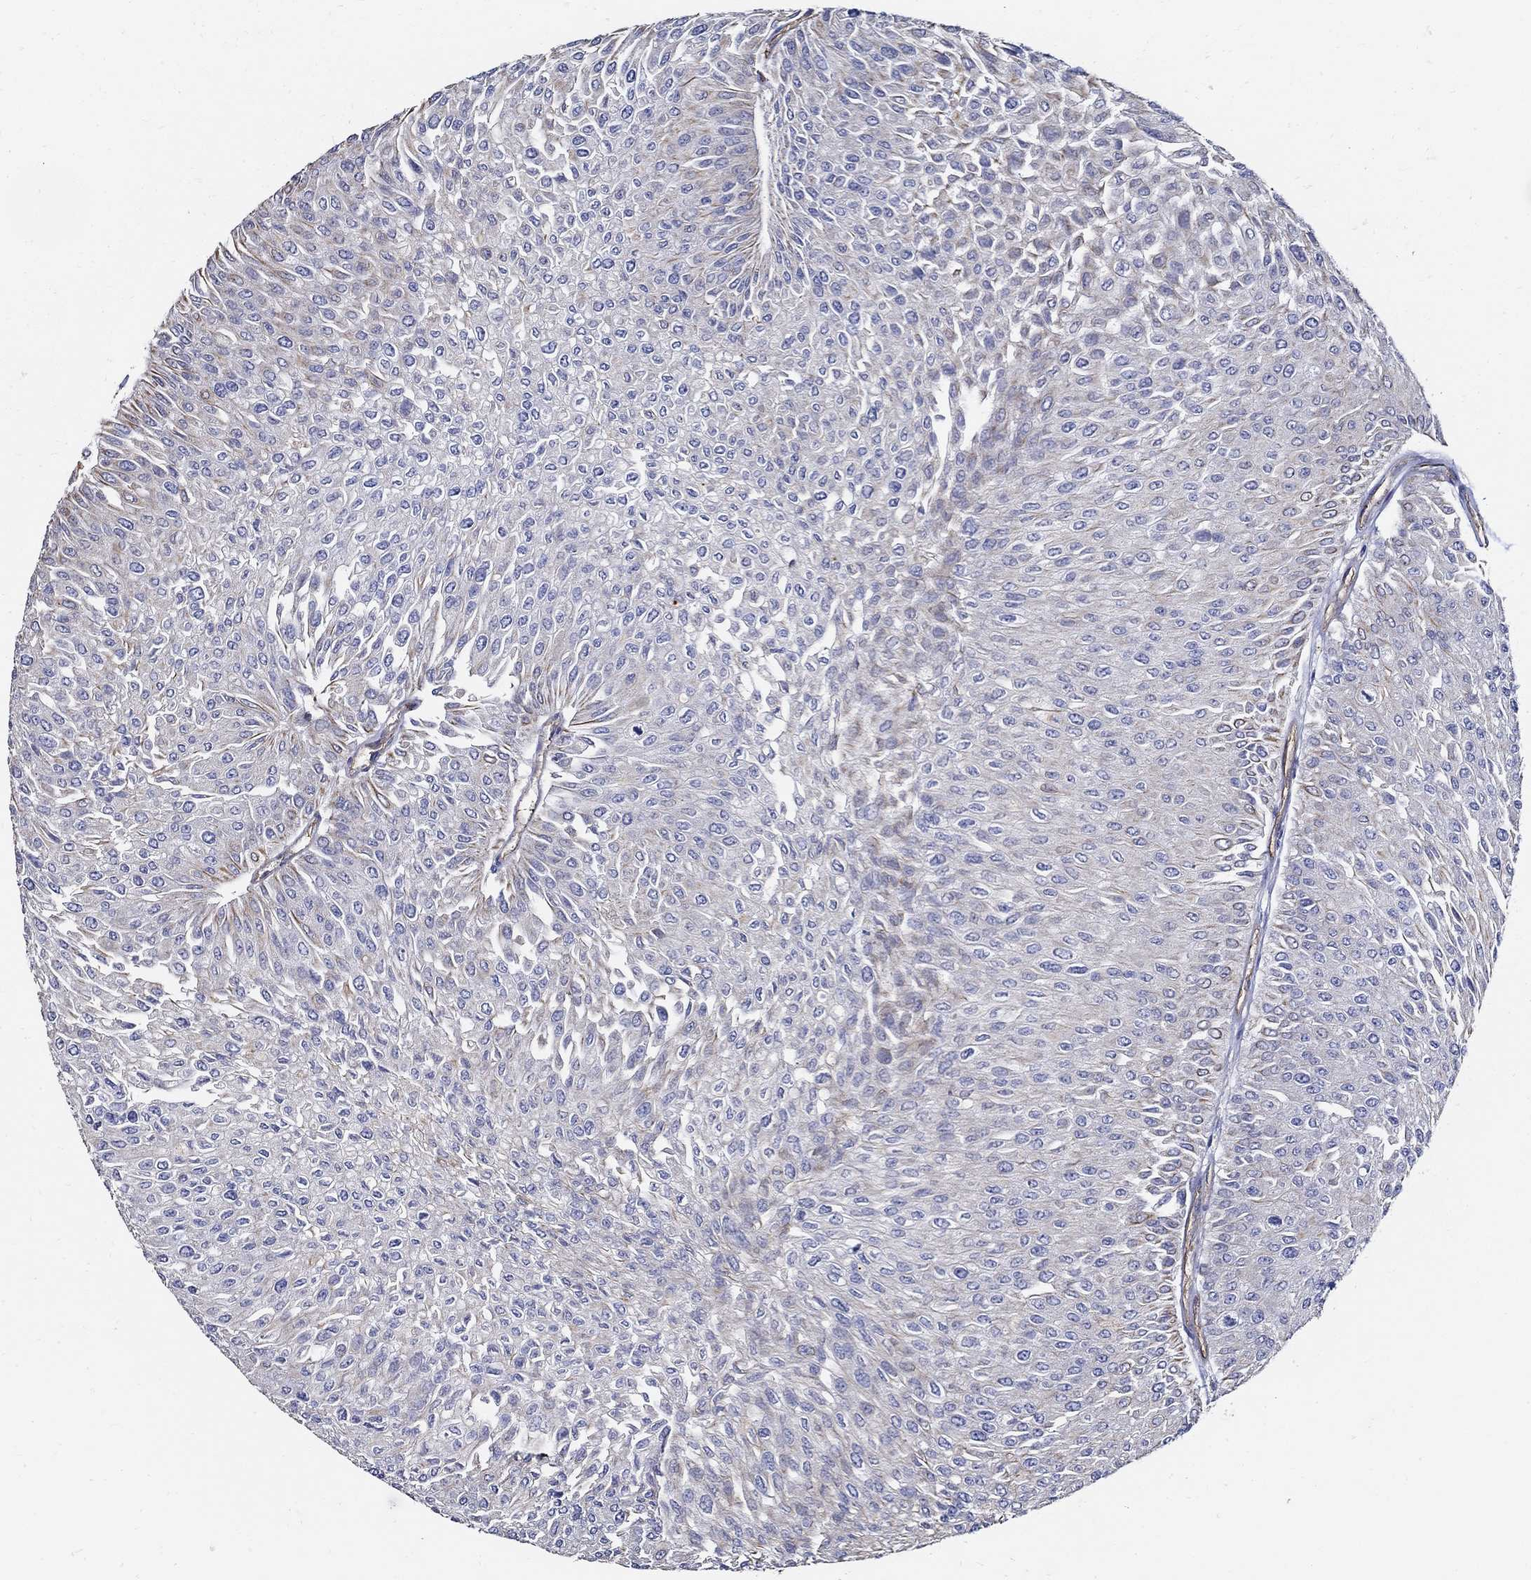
{"staining": {"intensity": "negative", "quantity": "none", "location": "none"}, "tissue": "urothelial cancer", "cell_type": "Tumor cells", "image_type": "cancer", "snomed": [{"axis": "morphology", "description": "Urothelial carcinoma, Low grade"}, {"axis": "topography", "description": "Urinary bladder"}], "caption": "IHC micrograph of neoplastic tissue: human urothelial carcinoma (low-grade) stained with DAB reveals no significant protein staining in tumor cells.", "gene": "APBB3", "patient": {"sex": "male", "age": 67}}